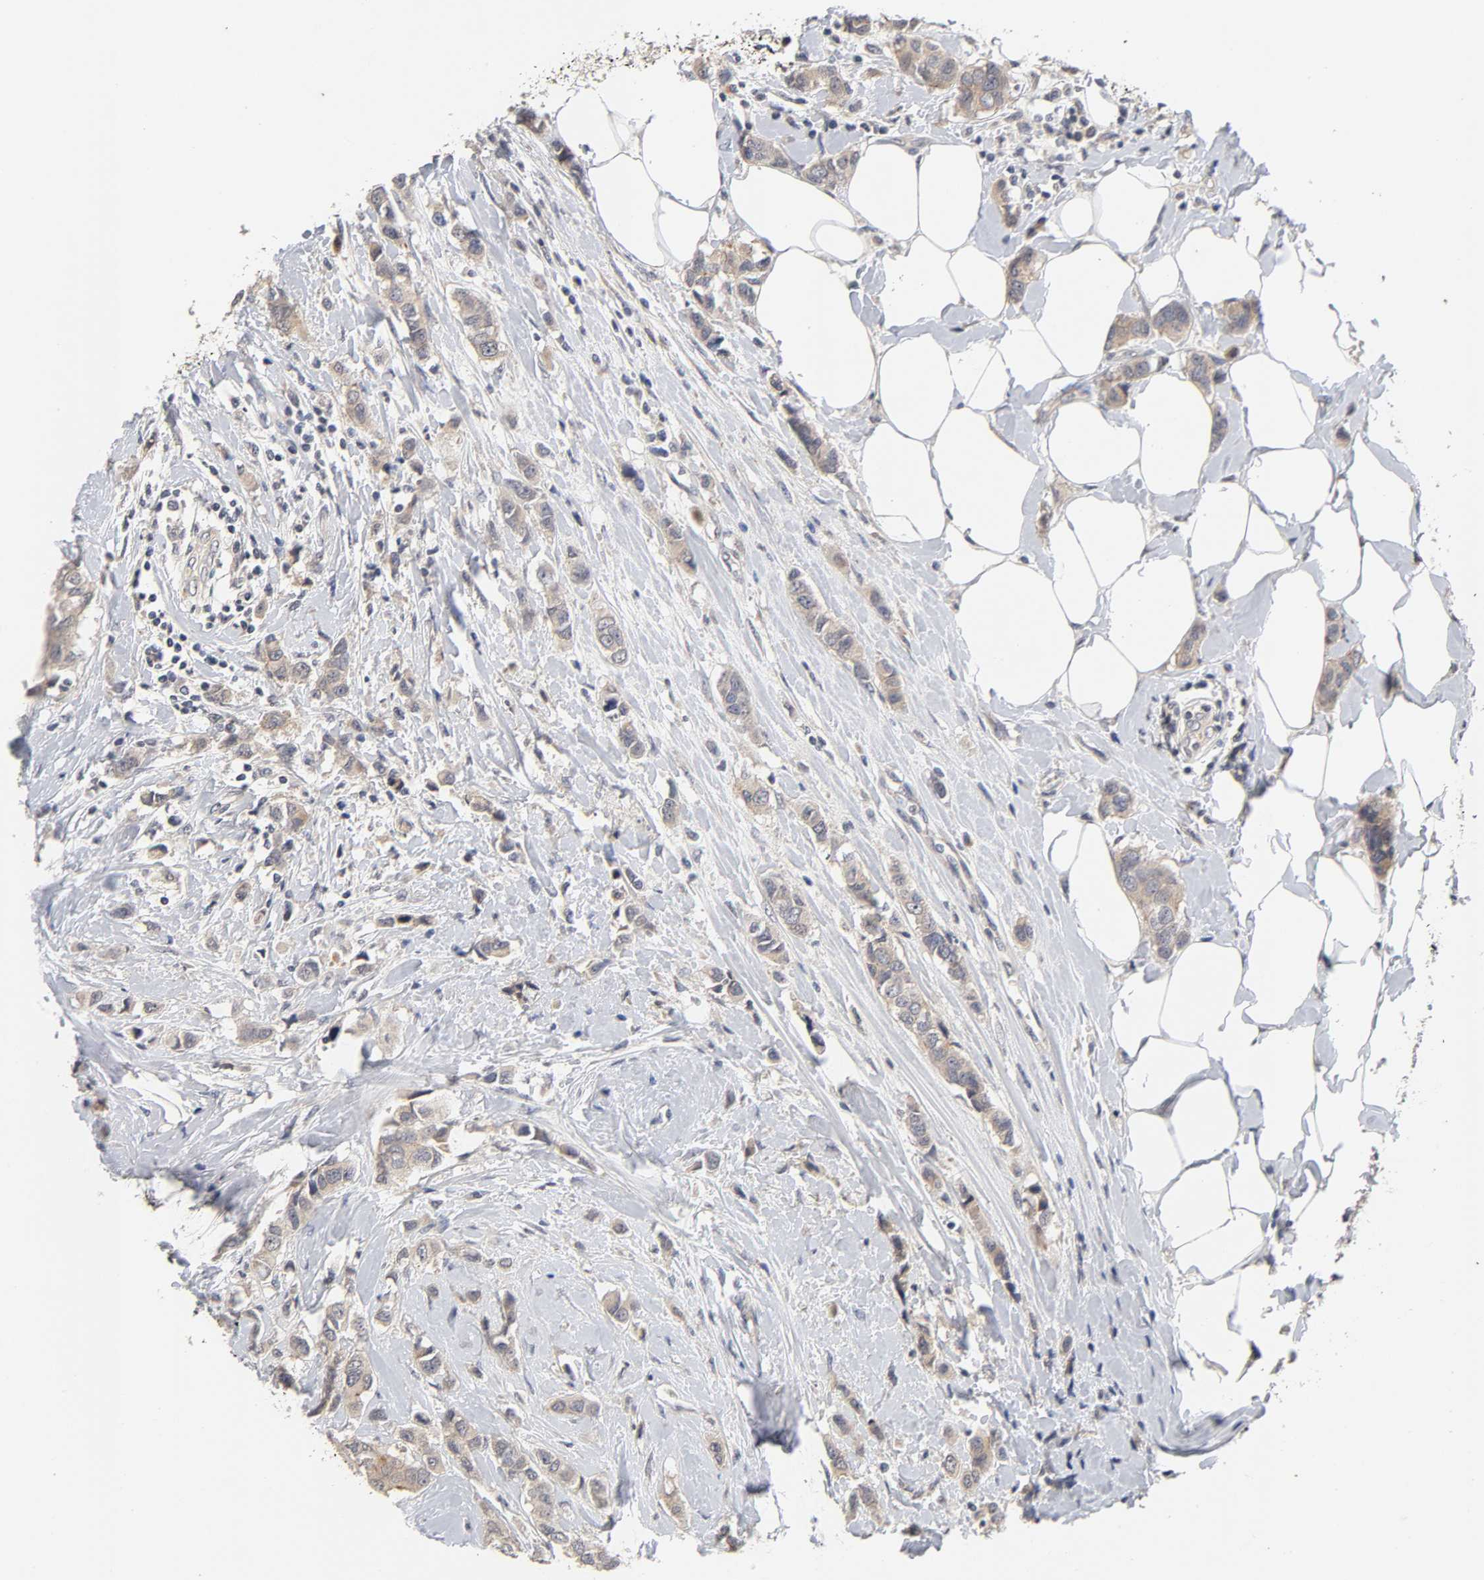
{"staining": {"intensity": "weak", "quantity": ">75%", "location": "cytoplasmic/membranous"}, "tissue": "breast cancer", "cell_type": "Tumor cells", "image_type": "cancer", "snomed": [{"axis": "morphology", "description": "Duct carcinoma"}, {"axis": "topography", "description": "Breast"}], "caption": "Tumor cells reveal weak cytoplasmic/membranous positivity in about >75% of cells in breast invasive ductal carcinoma.", "gene": "CXADR", "patient": {"sex": "female", "age": 50}}